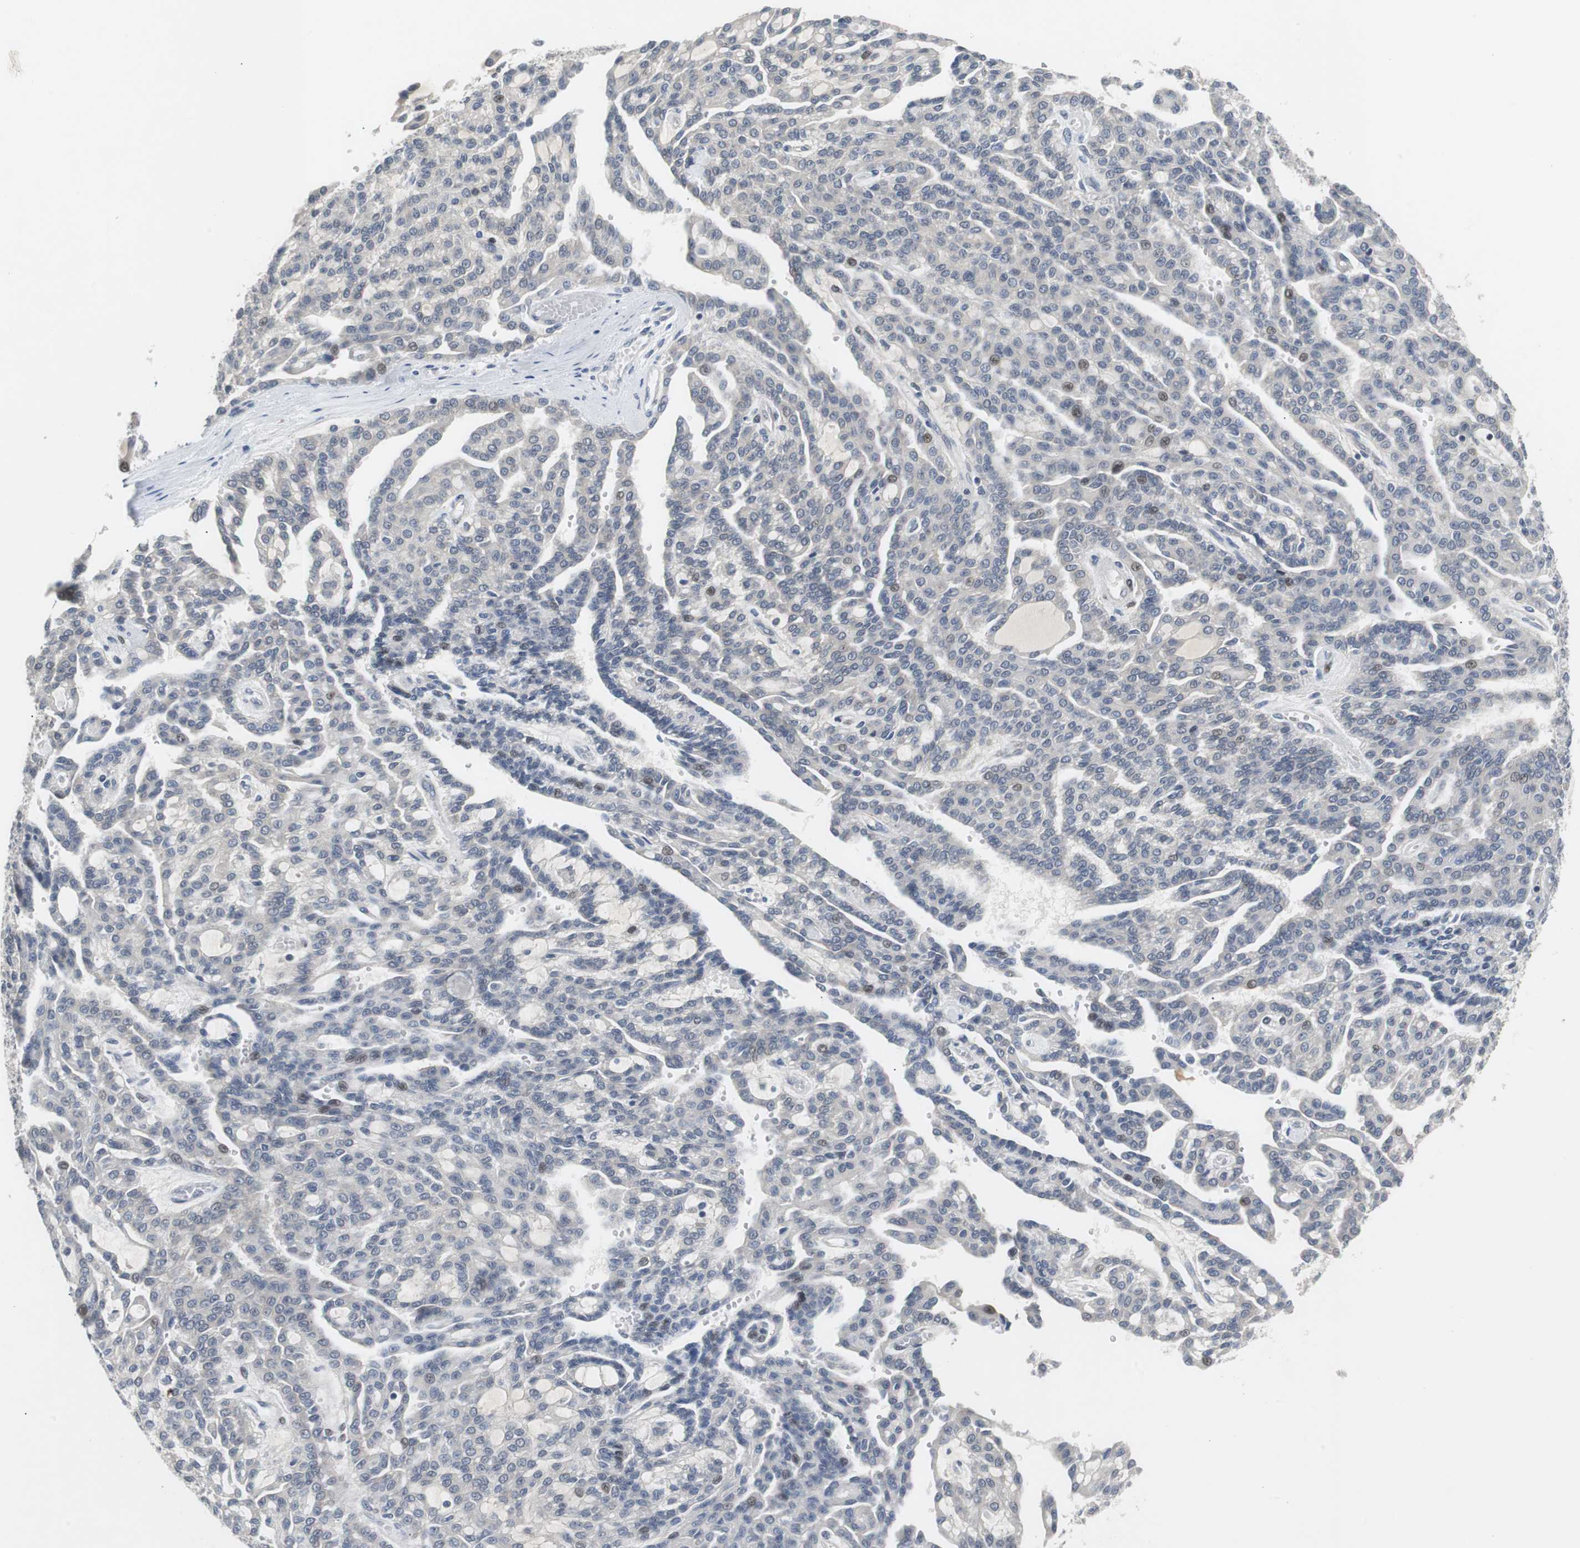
{"staining": {"intensity": "weak", "quantity": "<25%", "location": "nuclear"}, "tissue": "renal cancer", "cell_type": "Tumor cells", "image_type": "cancer", "snomed": [{"axis": "morphology", "description": "Adenocarcinoma, NOS"}, {"axis": "topography", "description": "Kidney"}], "caption": "A photomicrograph of renal adenocarcinoma stained for a protein displays no brown staining in tumor cells.", "gene": "MAP2K4", "patient": {"sex": "male", "age": 63}}